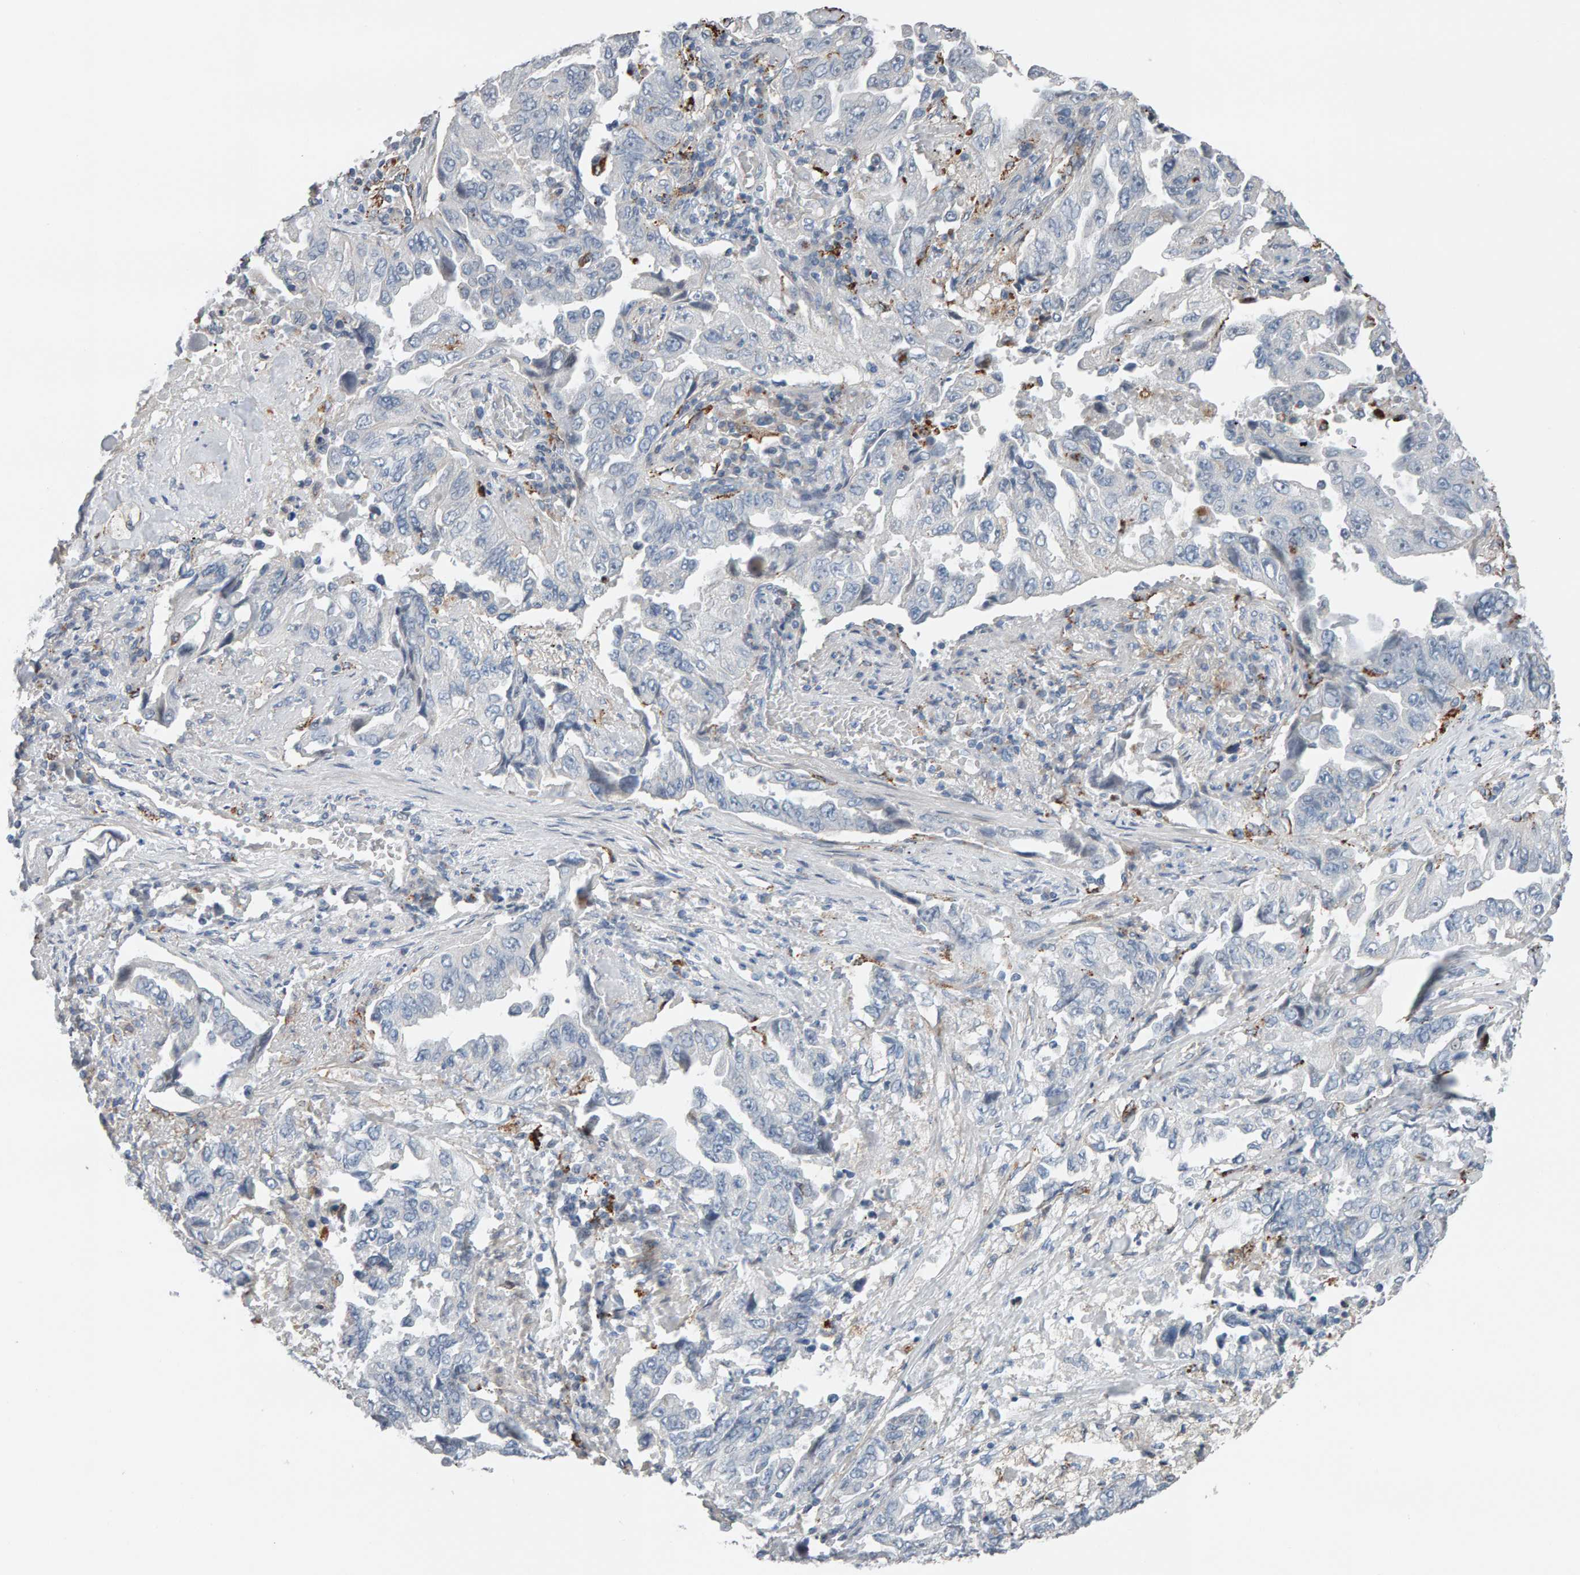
{"staining": {"intensity": "negative", "quantity": "none", "location": "none"}, "tissue": "lung cancer", "cell_type": "Tumor cells", "image_type": "cancer", "snomed": [{"axis": "morphology", "description": "Adenocarcinoma, NOS"}, {"axis": "topography", "description": "Lung"}], "caption": "Immunohistochemistry histopathology image of adenocarcinoma (lung) stained for a protein (brown), which exhibits no staining in tumor cells.", "gene": "IPPK", "patient": {"sex": "female", "age": 51}}